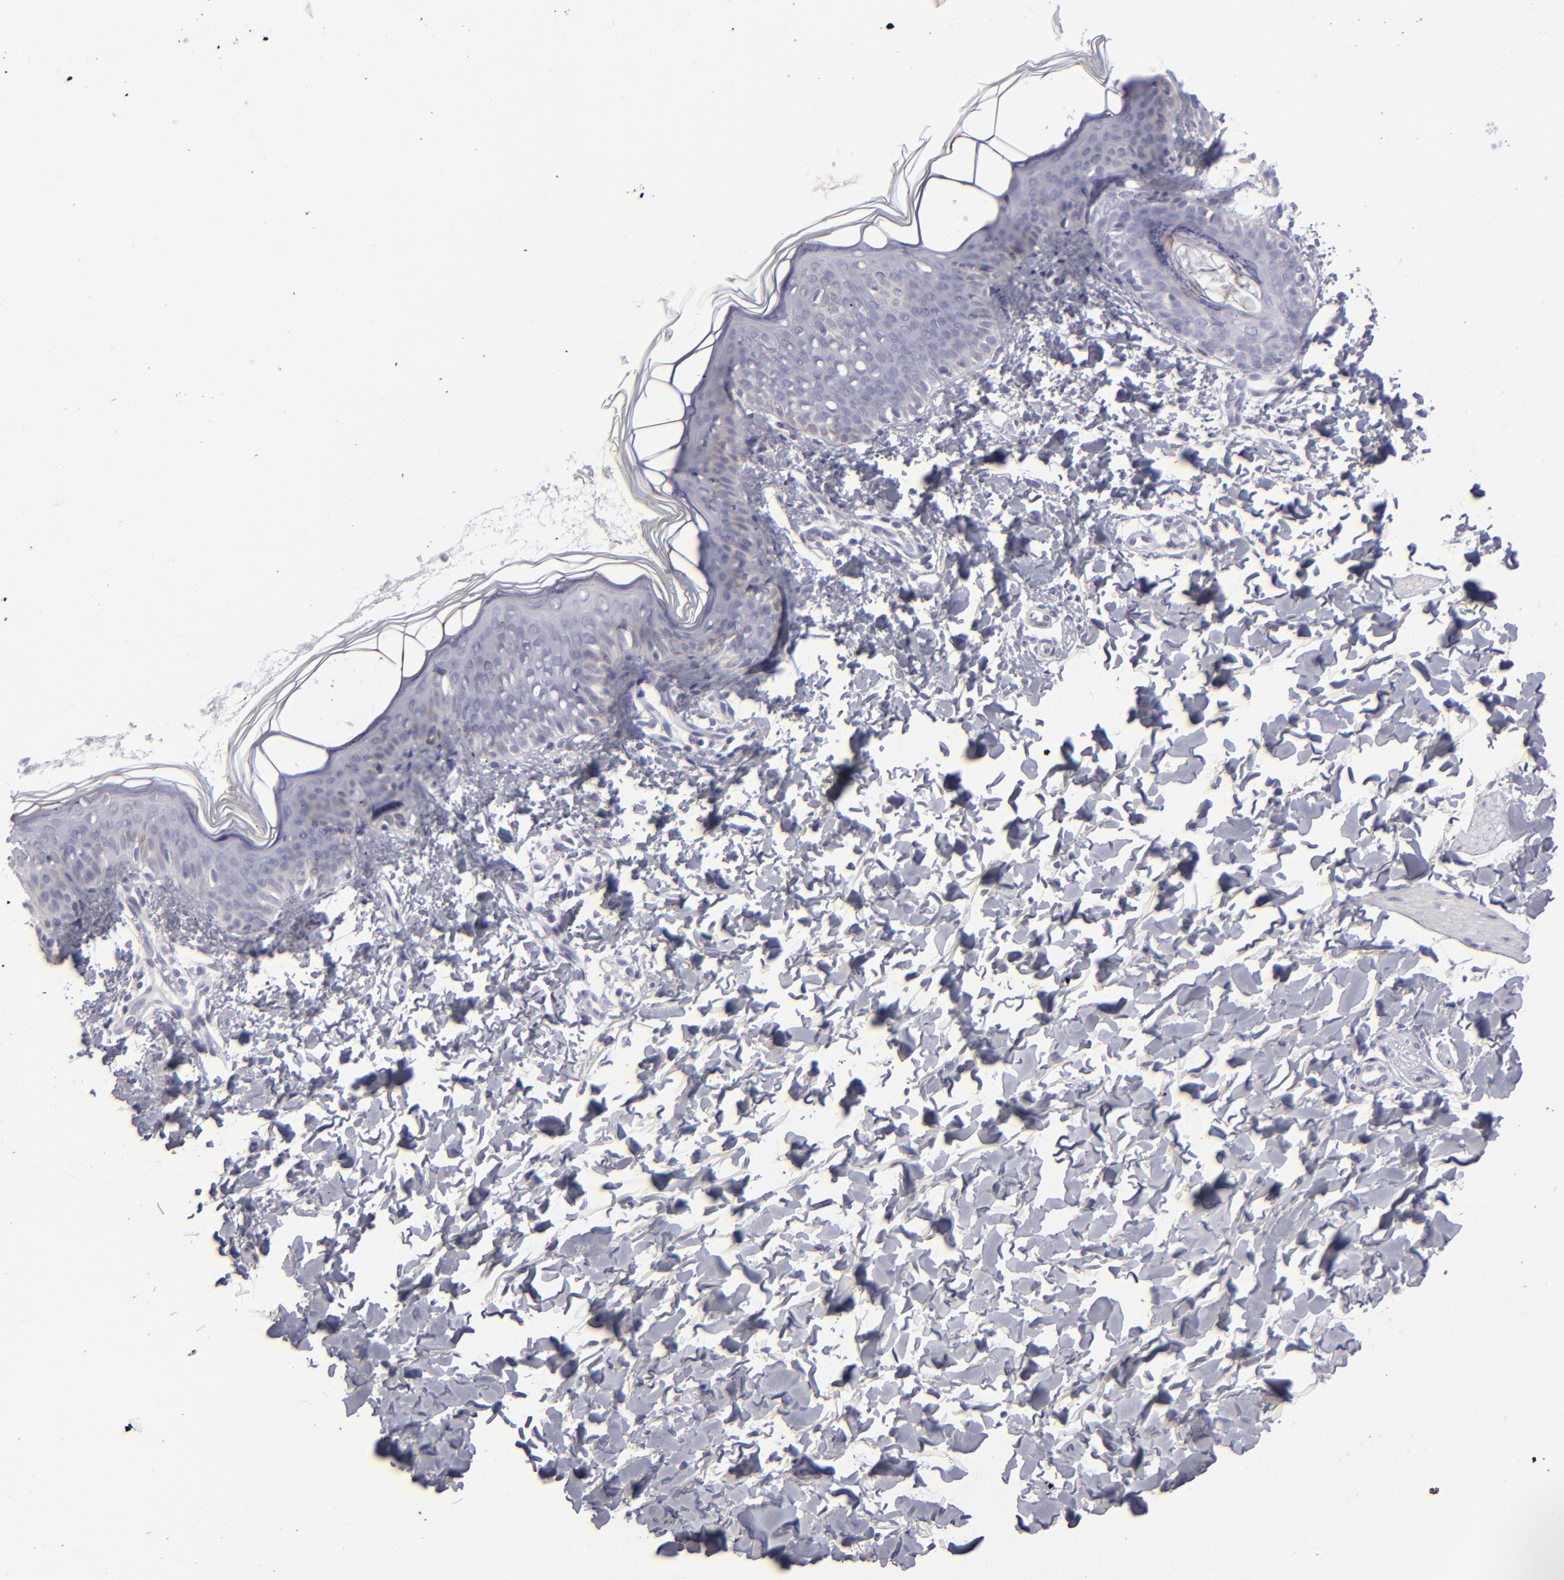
{"staining": {"intensity": "negative", "quantity": "none", "location": "none"}, "tissue": "skin", "cell_type": "Fibroblasts", "image_type": "normal", "snomed": [{"axis": "morphology", "description": "Normal tissue, NOS"}, {"axis": "topography", "description": "Skin"}], "caption": "Fibroblasts show no significant protein expression in unremarkable skin. The staining is performed using DAB (3,3'-diaminobenzidine) brown chromogen with nuclei counter-stained in using hematoxylin.", "gene": "ALDOB", "patient": {"sex": "female", "age": 4}}